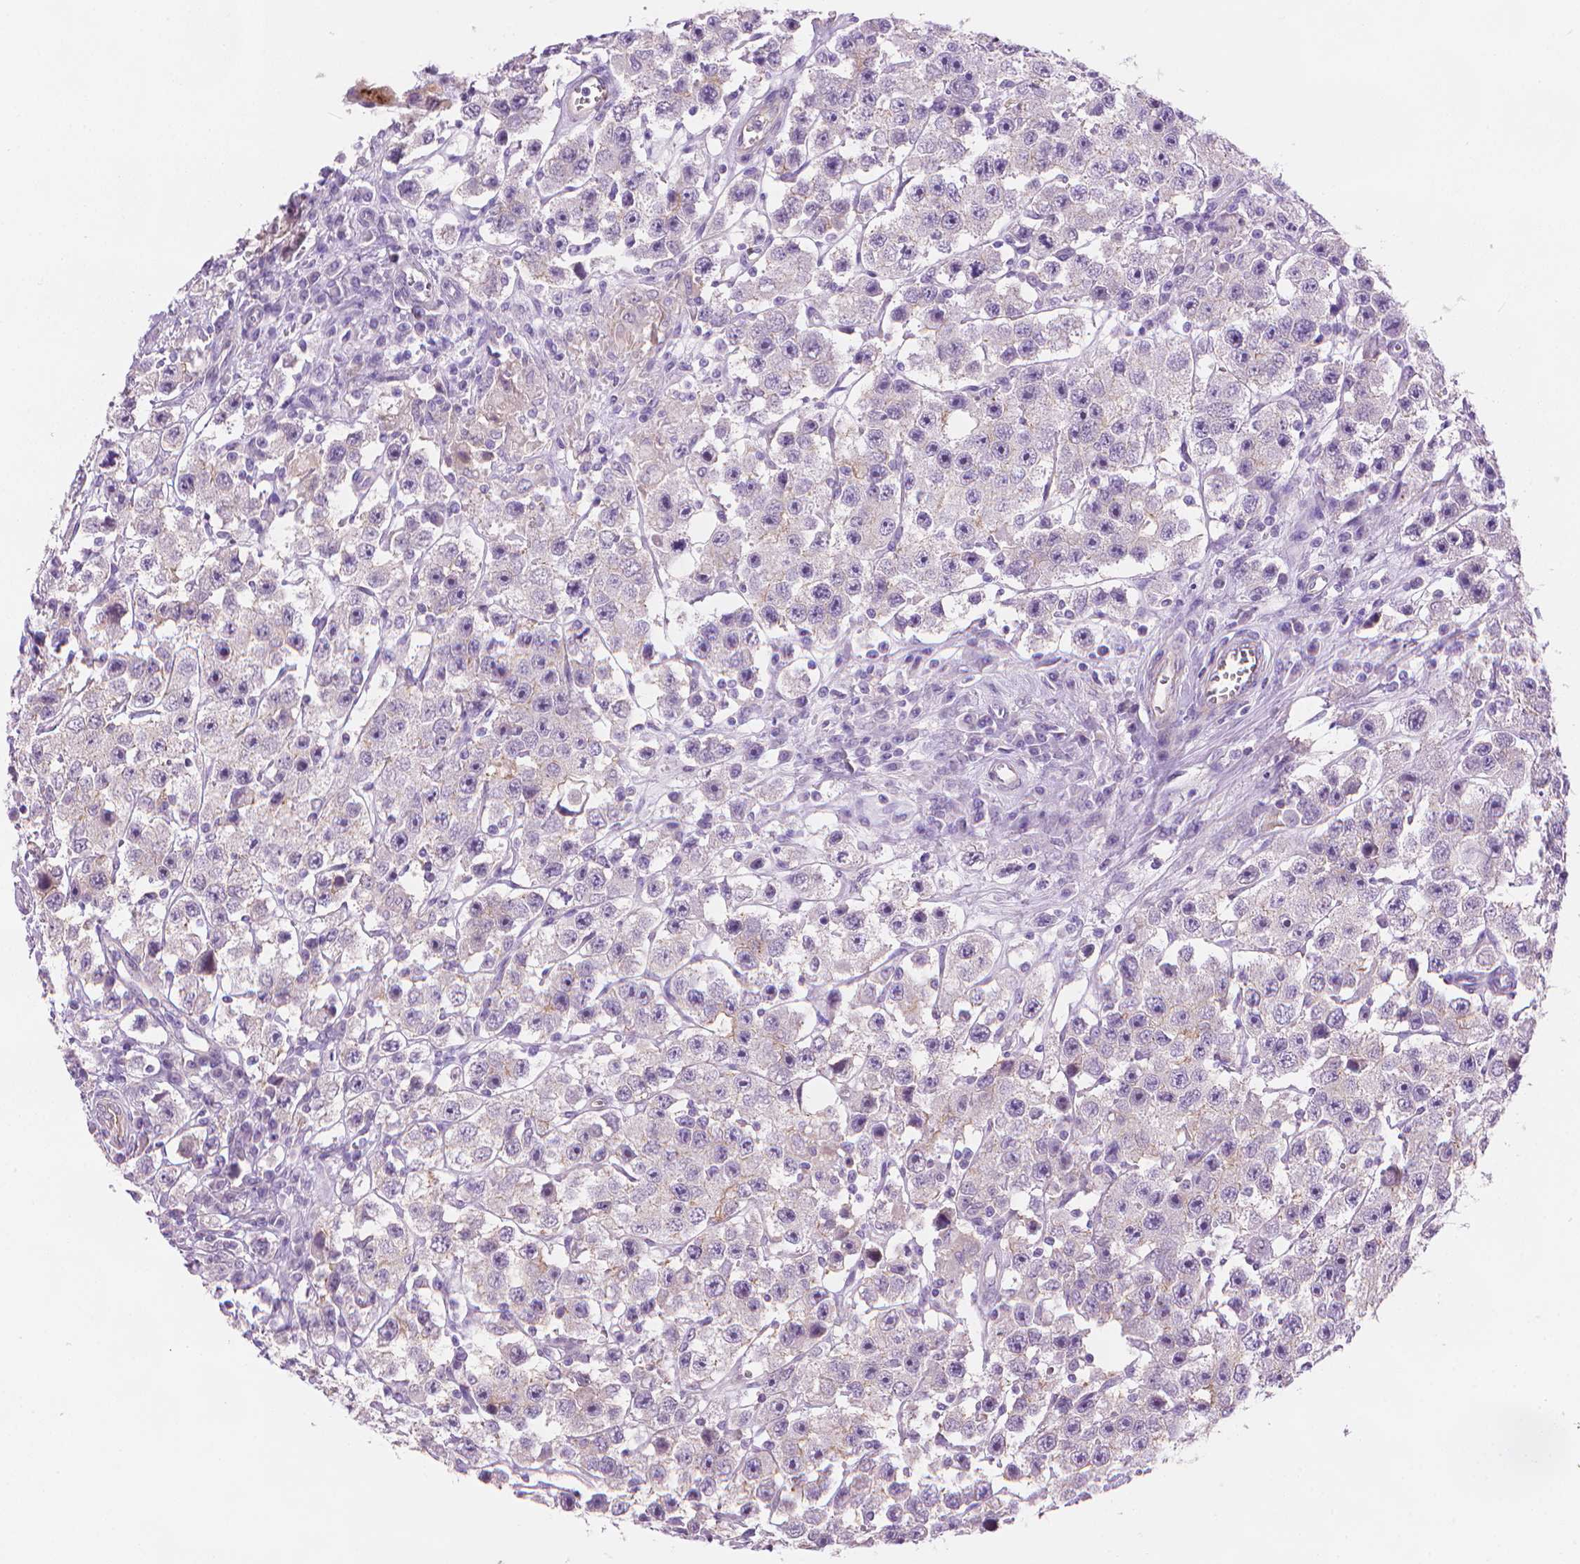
{"staining": {"intensity": "negative", "quantity": "none", "location": "none"}, "tissue": "testis cancer", "cell_type": "Tumor cells", "image_type": "cancer", "snomed": [{"axis": "morphology", "description": "Seminoma, NOS"}, {"axis": "topography", "description": "Testis"}], "caption": "High magnification brightfield microscopy of testis cancer (seminoma) stained with DAB (3,3'-diaminobenzidine) (brown) and counterstained with hematoxylin (blue): tumor cells show no significant positivity.", "gene": "AMMECR1", "patient": {"sex": "male", "age": 45}}